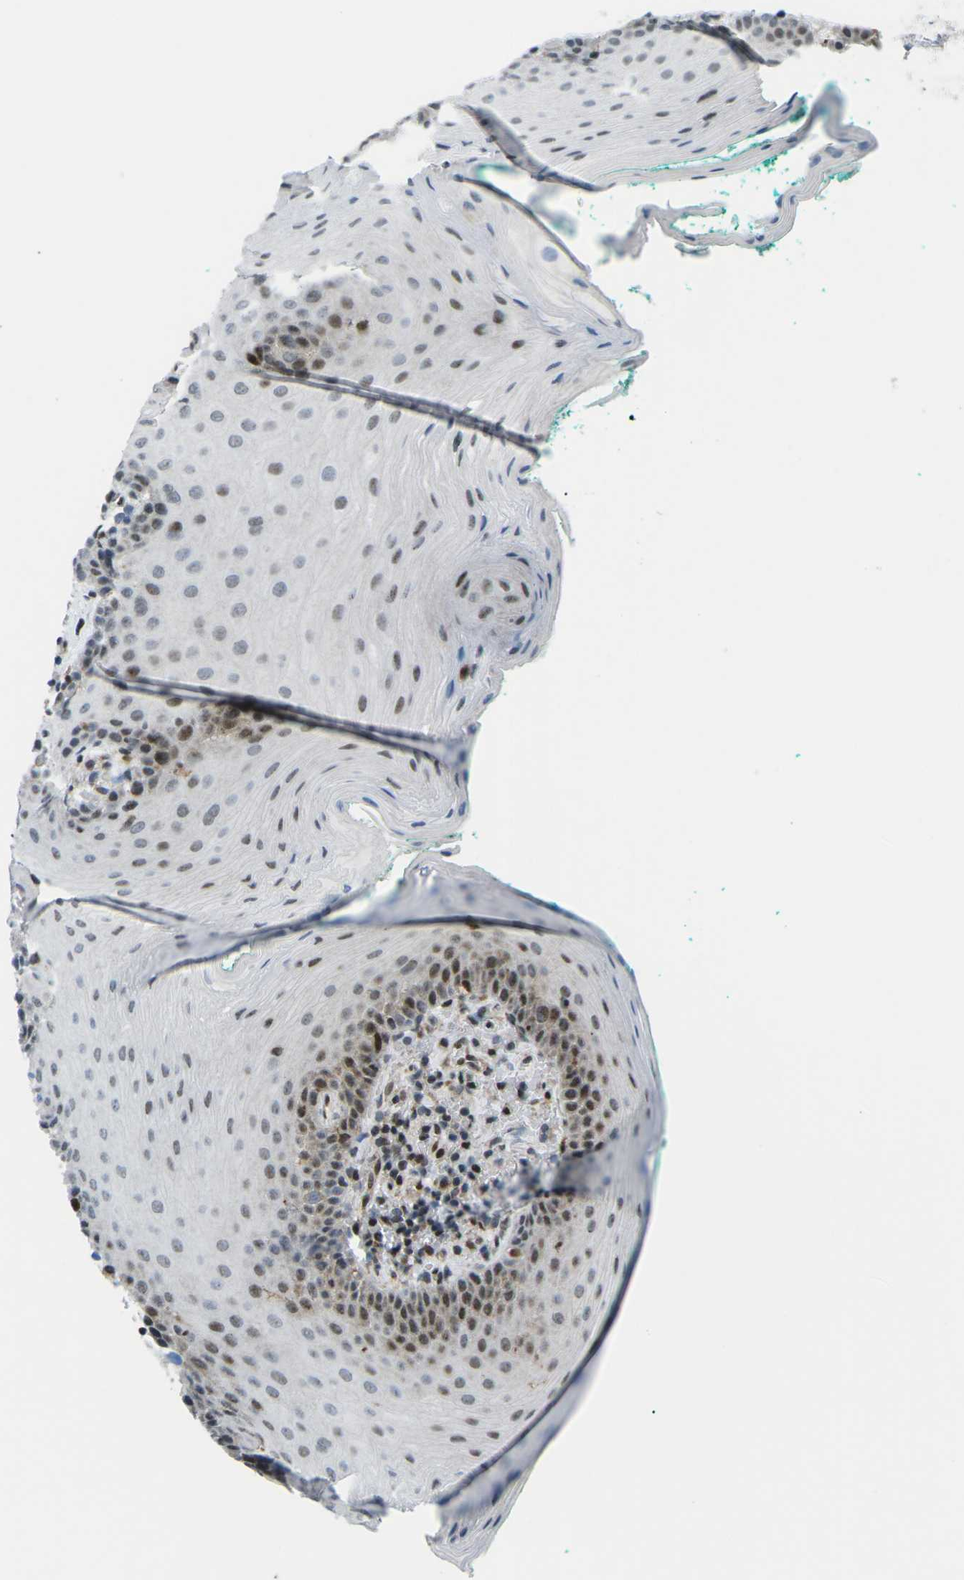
{"staining": {"intensity": "strong", "quantity": "<25%", "location": "nuclear"}, "tissue": "oral mucosa", "cell_type": "Squamous epithelial cells", "image_type": "normal", "snomed": [{"axis": "morphology", "description": "Normal tissue, NOS"}, {"axis": "topography", "description": "Oral tissue"}], "caption": "Immunohistochemical staining of unremarkable human oral mucosa shows medium levels of strong nuclear expression in approximately <25% of squamous epithelial cells.", "gene": "MBNL1", "patient": {"sex": "male", "age": 58}}